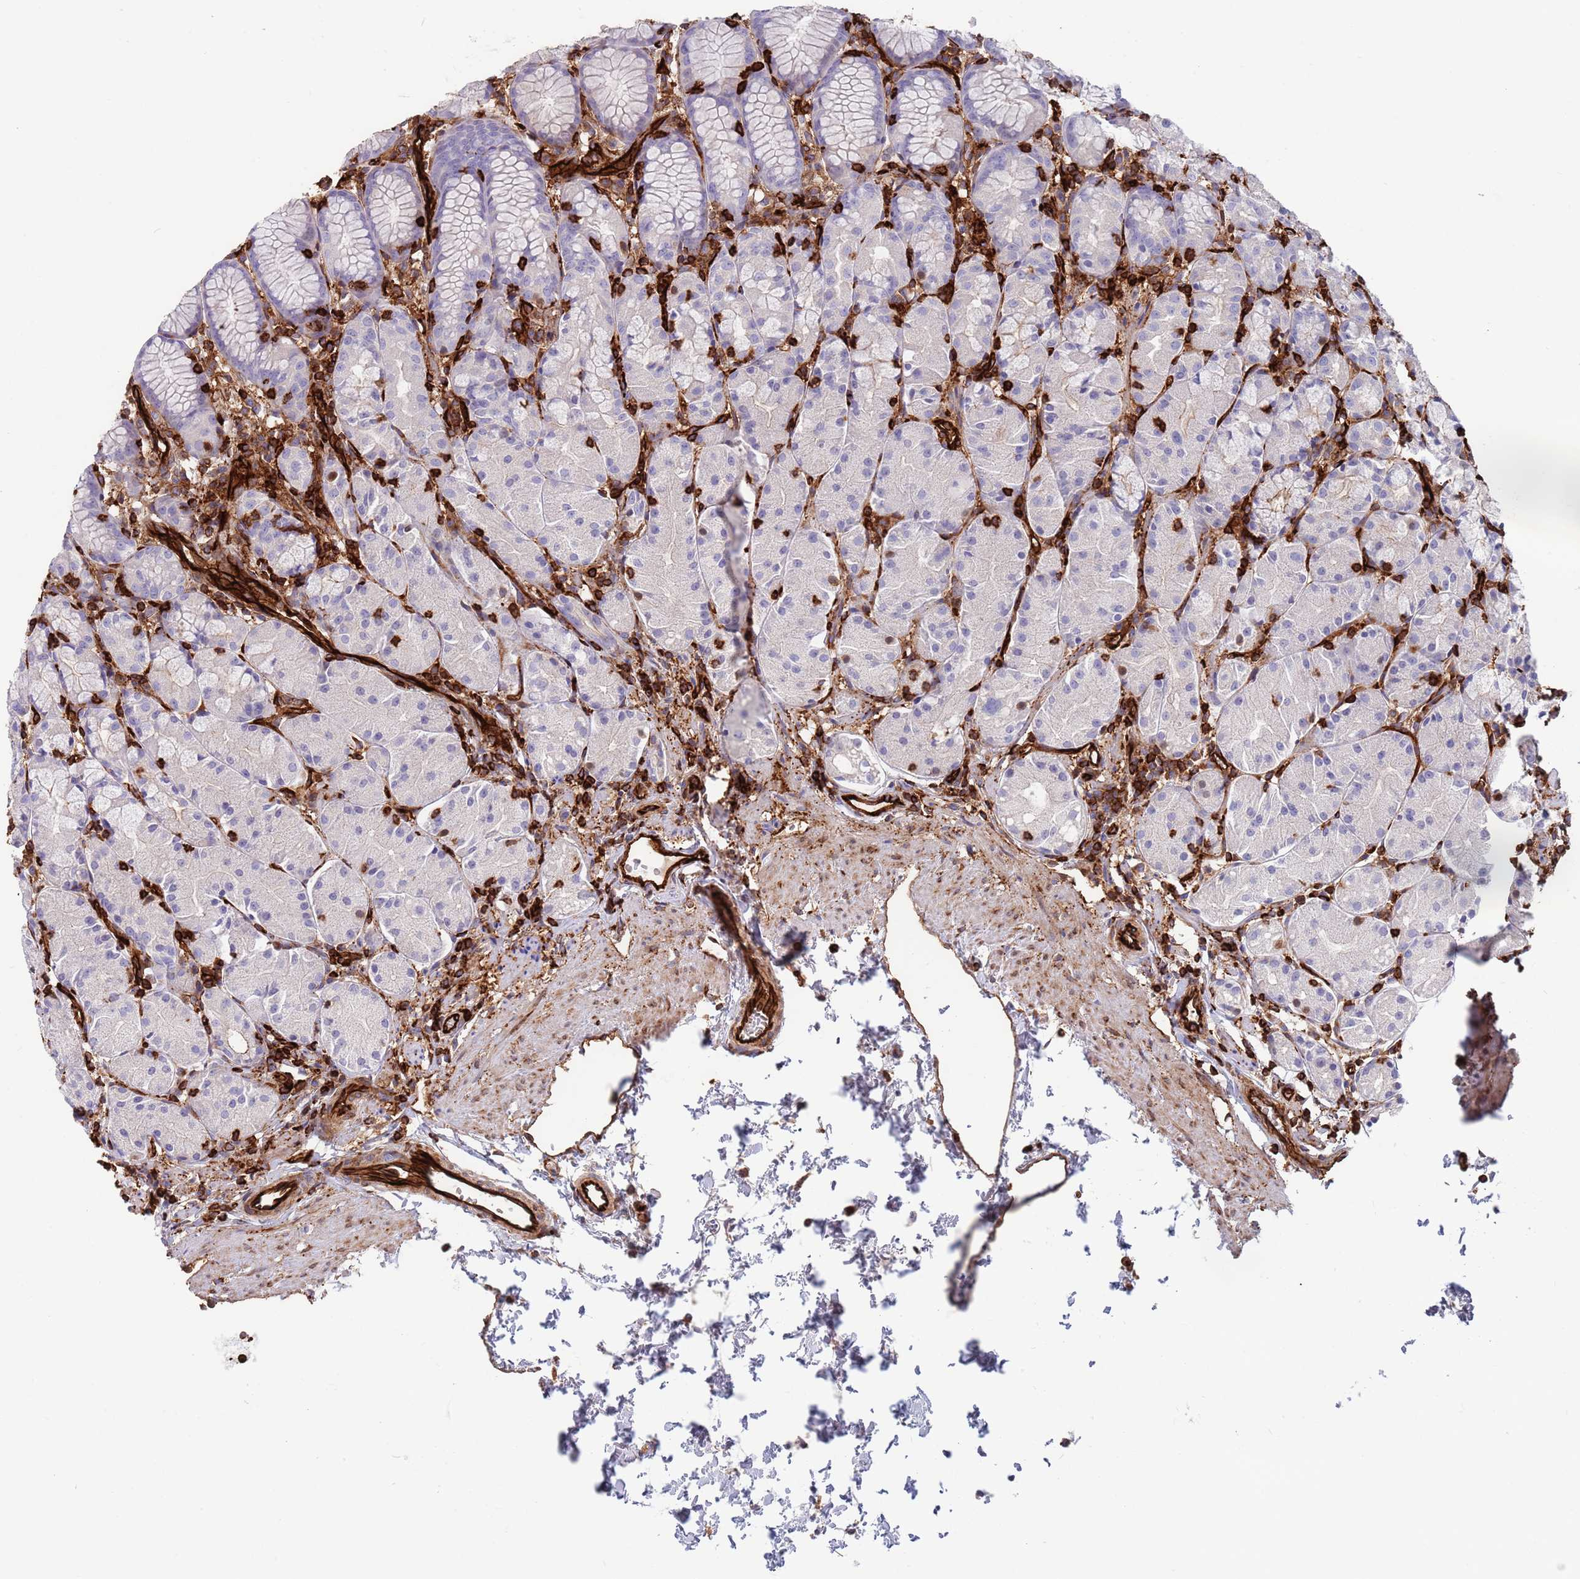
{"staining": {"intensity": "negative", "quantity": "none", "location": "none"}, "tissue": "stomach", "cell_type": "Glandular cells", "image_type": "normal", "snomed": [{"axis": "morphology", "description": "Normal tissue, NOS"}, {"axis": "topography", "description": "Stomach, upper"}], "caption": "Immunohistochemical staining of normal human stomach demonstrates no significant expression in glandular cells.", "gene": "KBTBD6", "patient": {"sex": "male", "age": 47}}